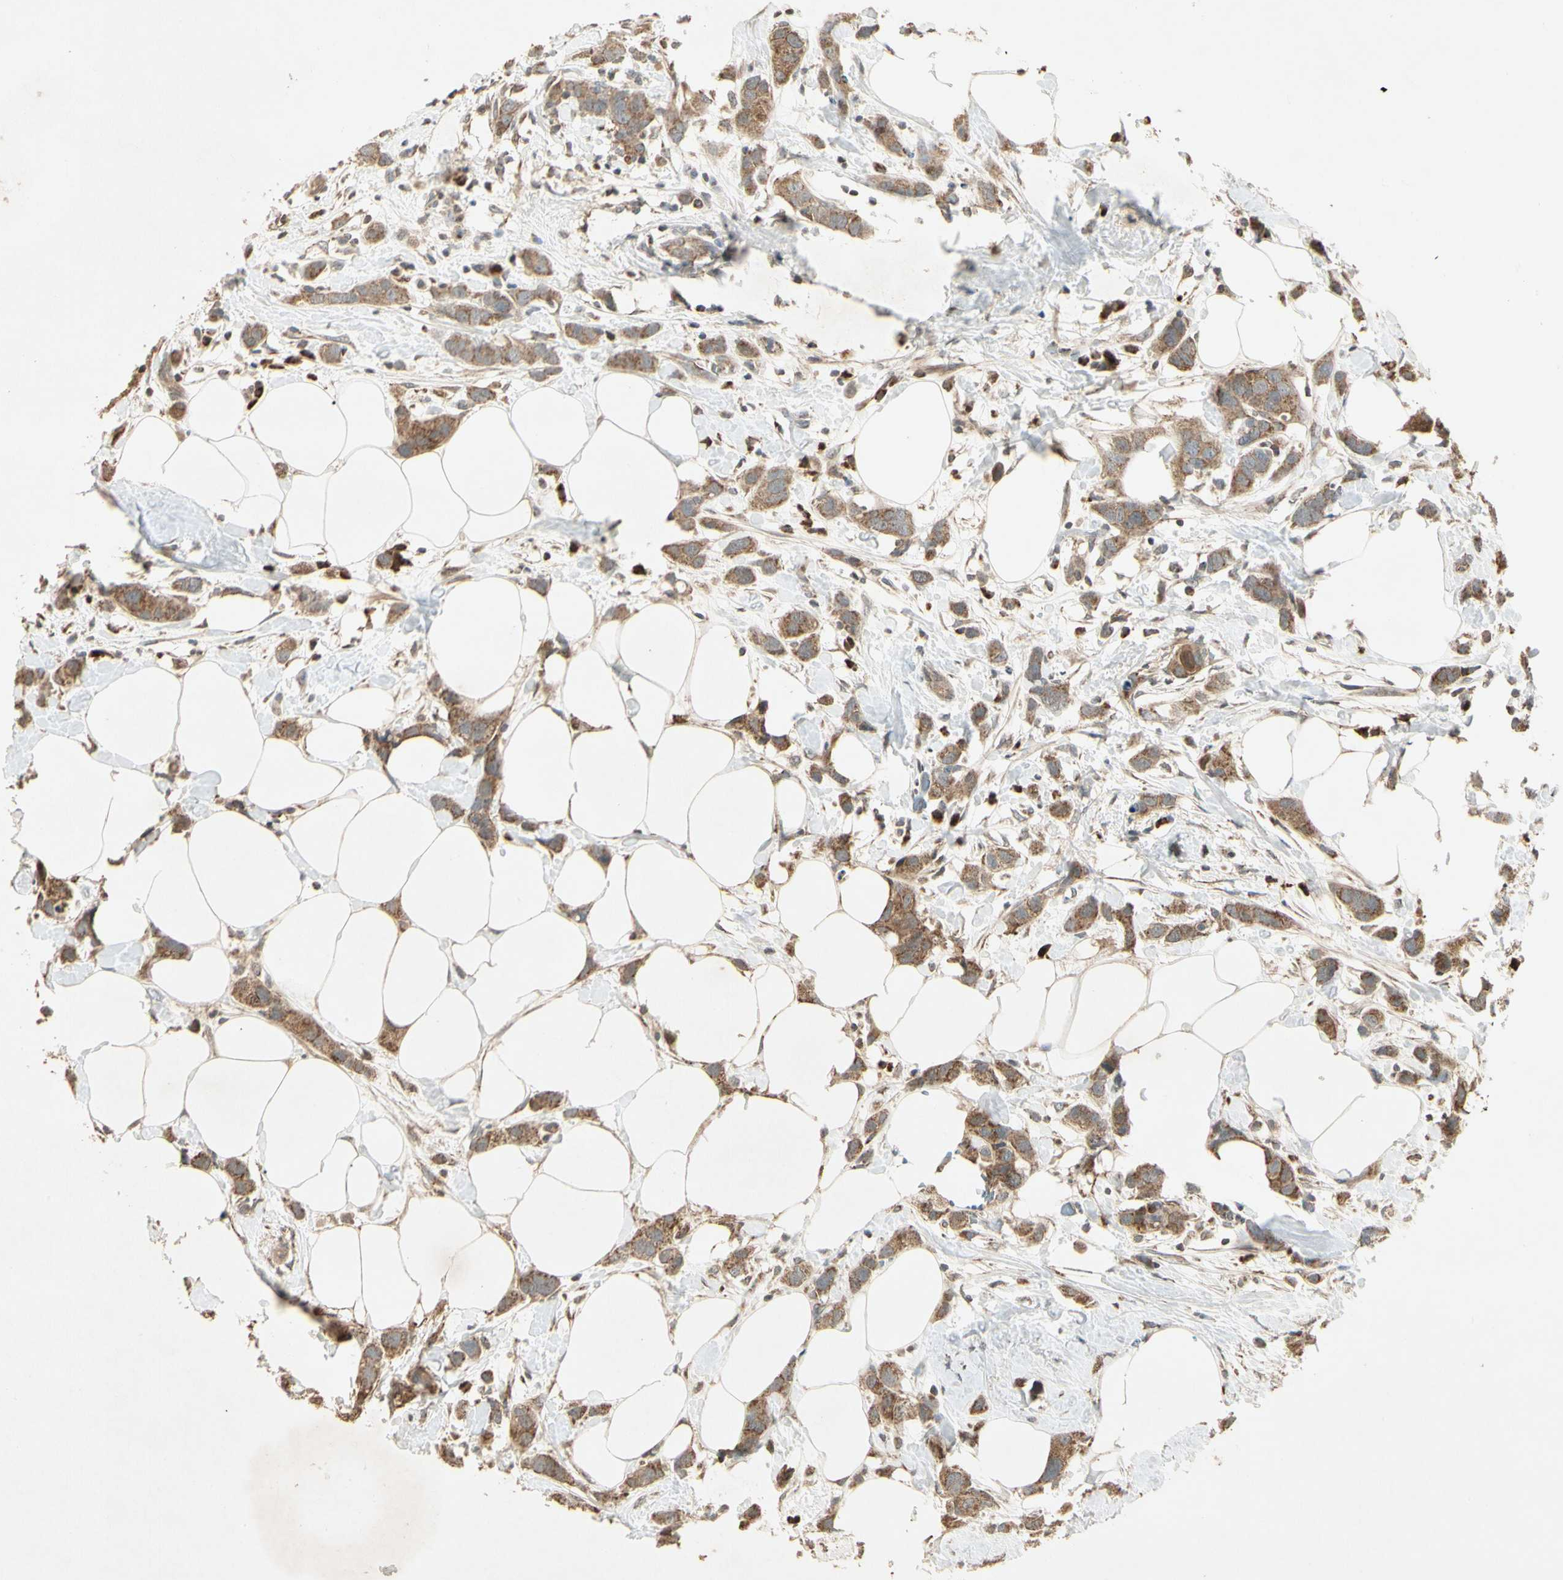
{"staining": {"intensity": "weak", "quantity": ">75%", "location": "cytoplasmic/membranous"}, "tissue": "breast cancer", "cell_type": "Tumor cells", "image_type": "cancer", "snomed": [{"axis": "morphology", "description": "Normal tissue, NOS"}, {"axis": "morphology", "description": "Duct carcinoma"}, {"axis": "topography", "description": "Breast"}], "caption": "This is an image of immunohistochemistry (IHC) staining of breast cancer, which shows weak expression in the cytoplasmic/membranous of tumor cells.", "gene": "PRDX5", "patient": {"sex": "female", "age": 50}}